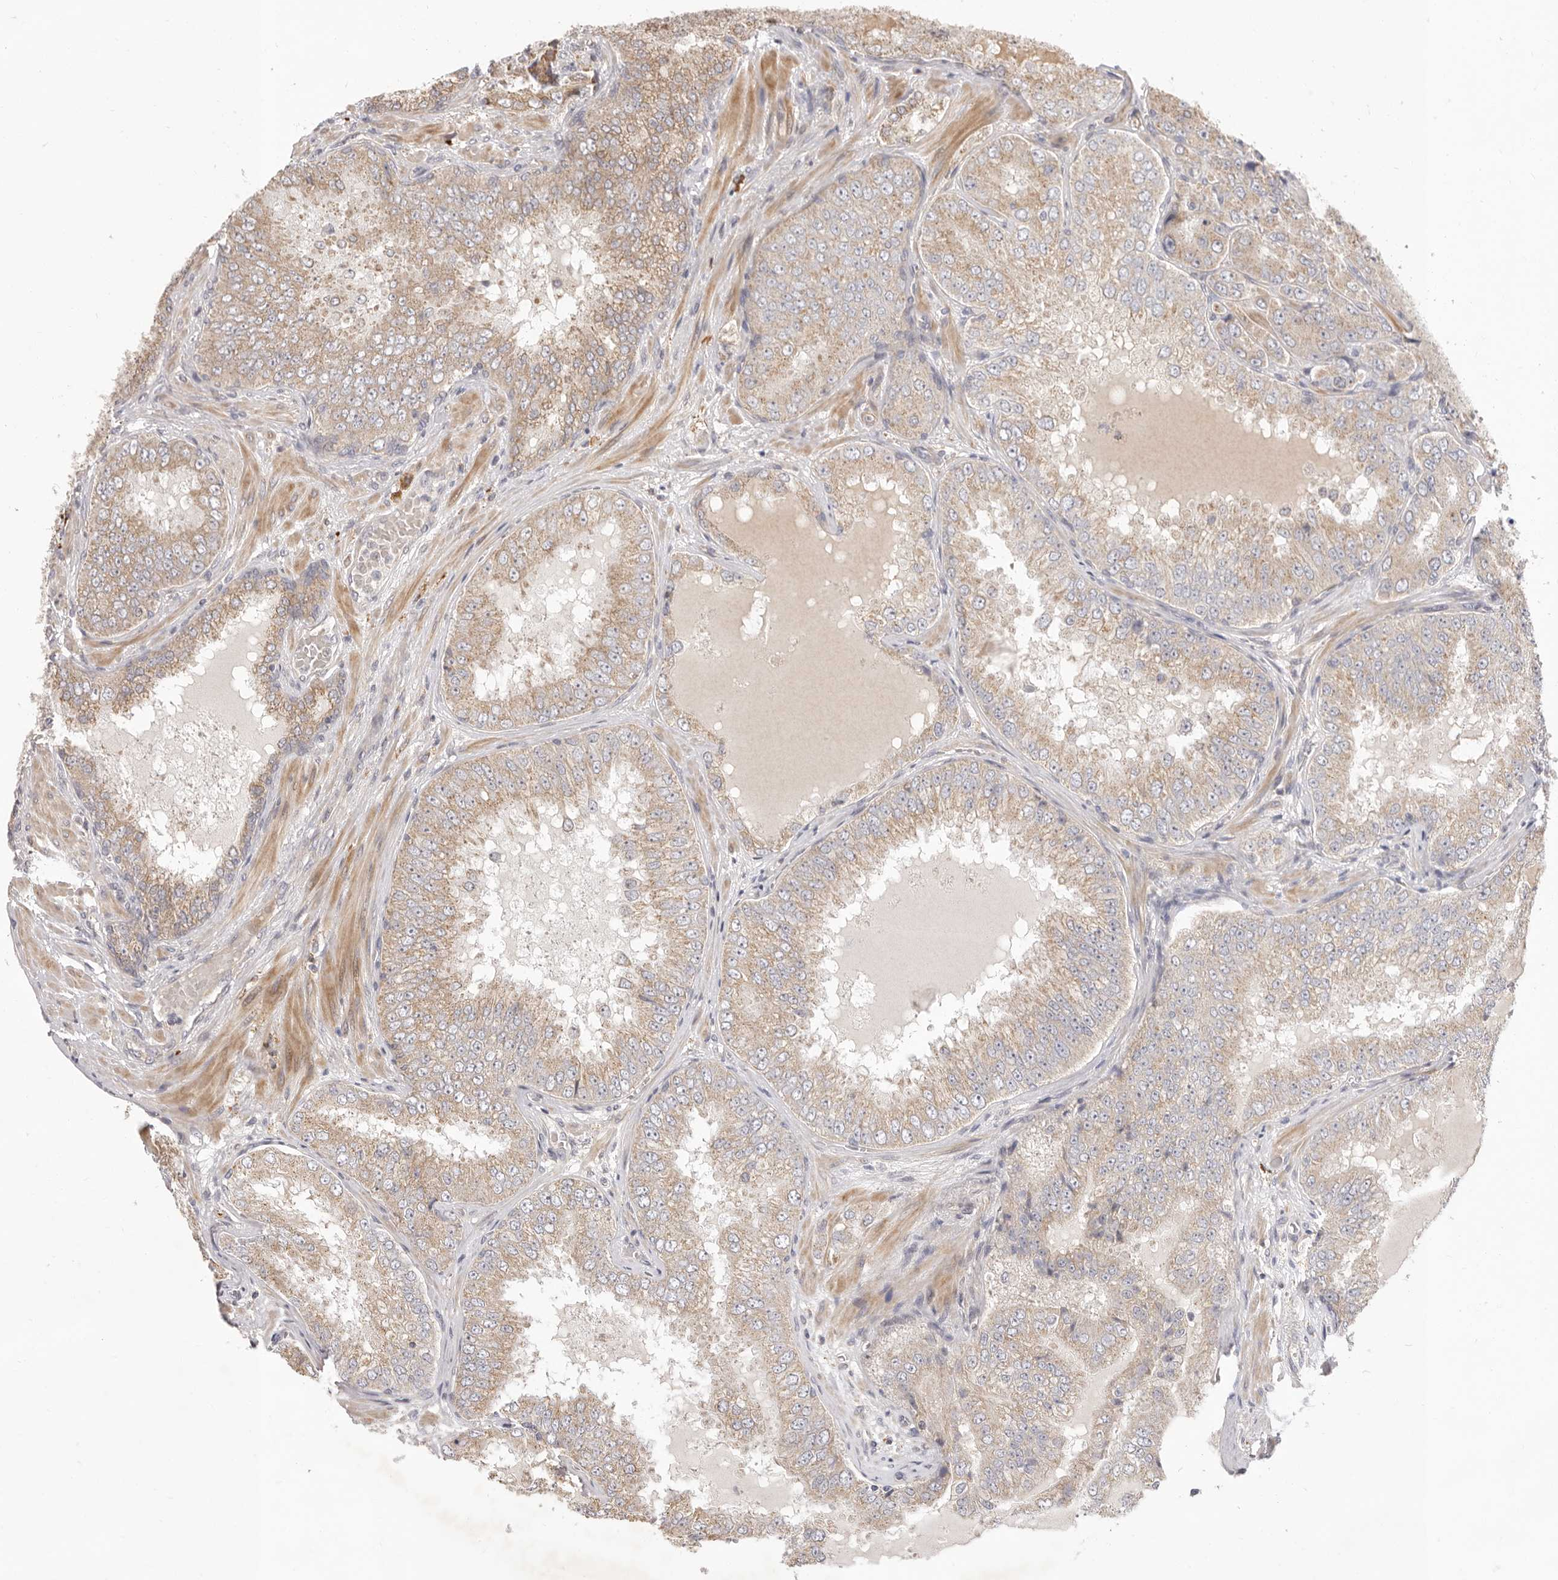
{"staining": {"intensity": "weak", "quantity": ">75%", "location": "cytoplasmic/membranous"}, "tissue": "prostate cancer", "cell_type": "Tumor cells", "image_type": "cancer", "snomed": [{"axis": "morphology", "description": "Adenocarcinoma, High grade"}, {"axis": "topography", "description": "Prostate"}], "caption": "Protein staining of prostate cancer tissue reveals weak cytoplasmic/membranous staining in about >75% of tumor cells.", "gene": "USH1C", "patient": {"sex": "male", "age": 58}}